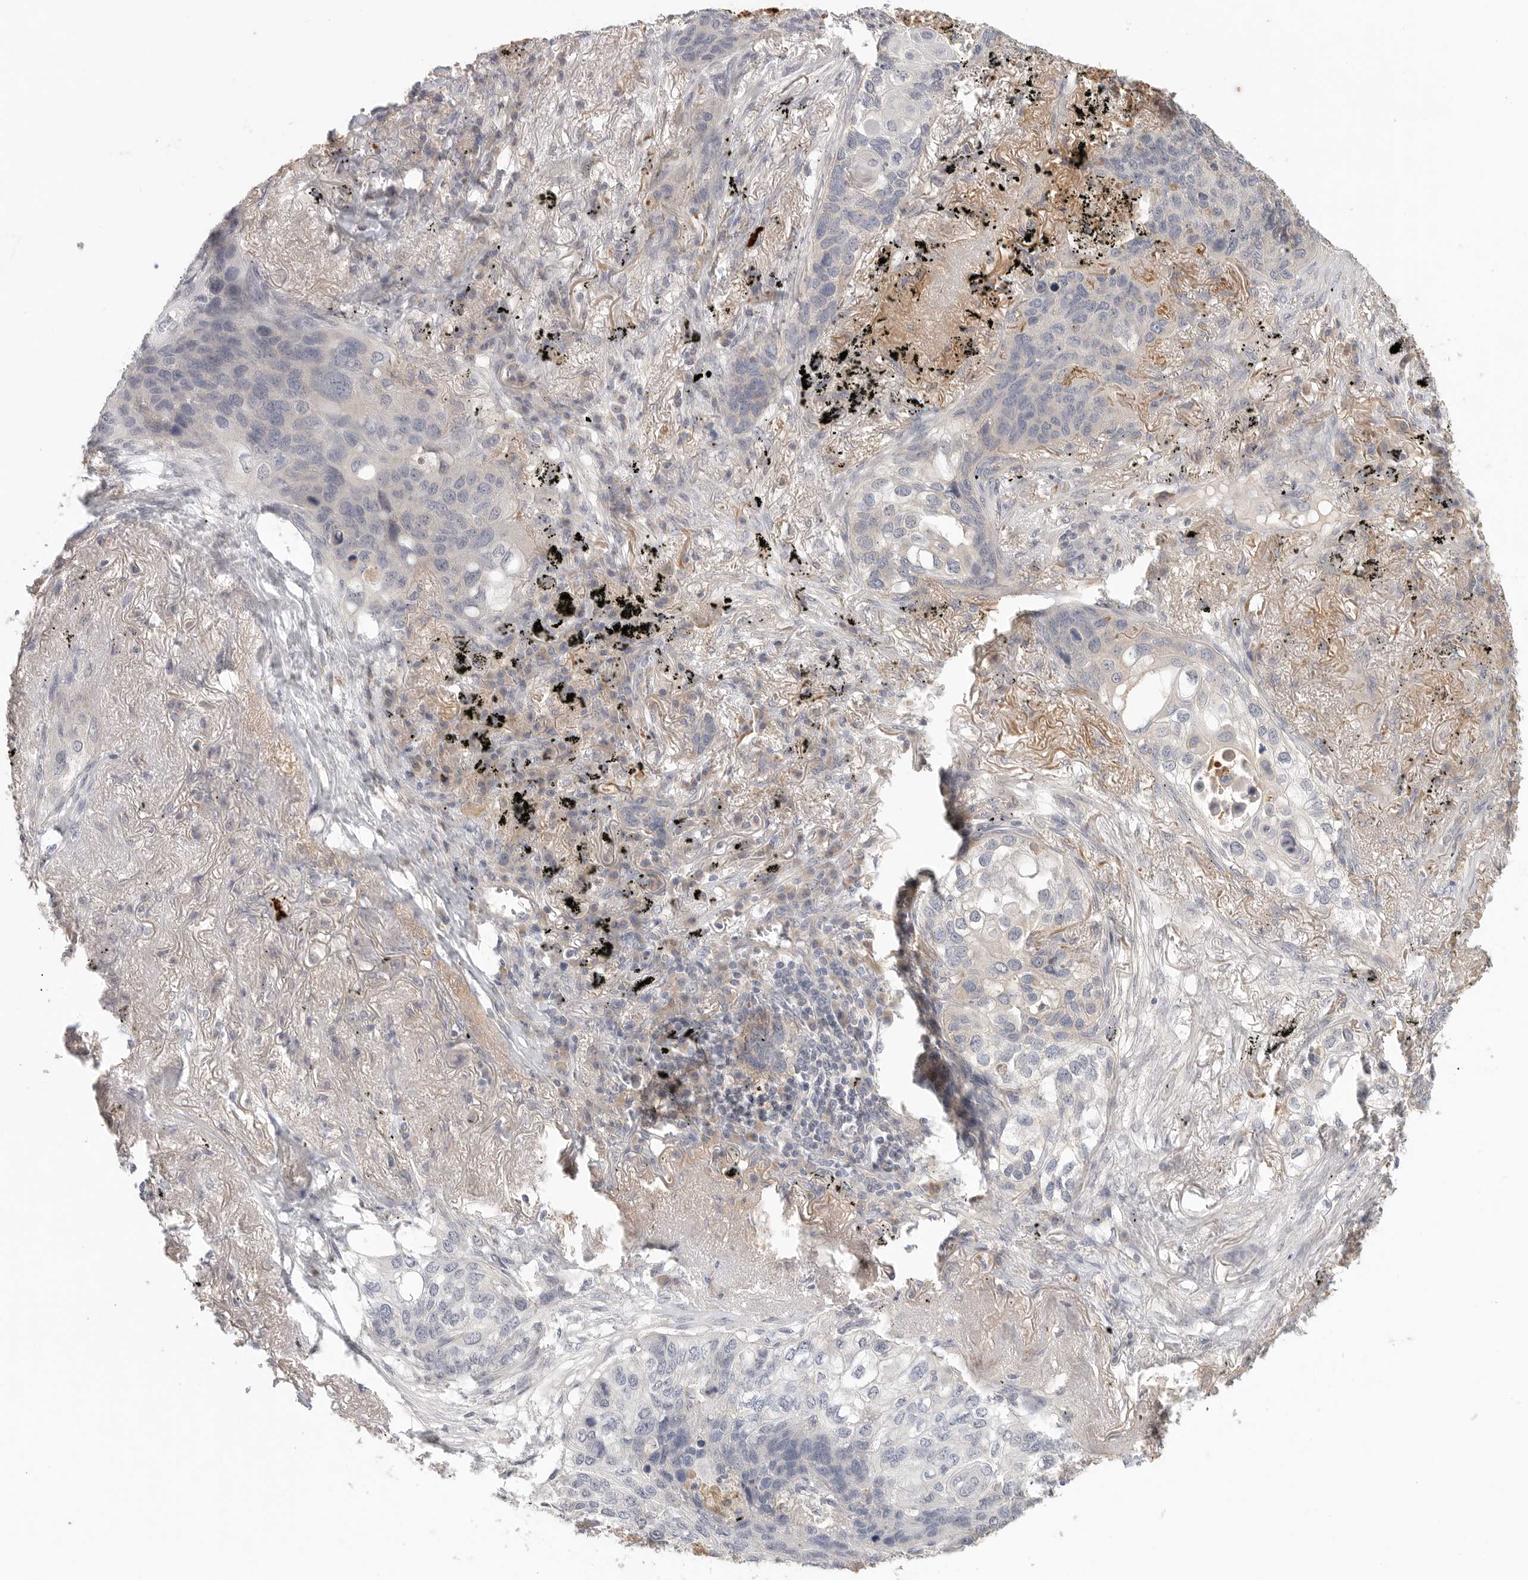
{"staining": {"intensity": "negative", "quantity": "none", "location": "none"}, "tissue": "lung cancer", "cell_type": "Tumor cells", "image_type": "cancer", "snomed": [{"axis": "morphology", "description": "Squamous cell carcinoma, NOS"}, {"axis": "topography", "description": "Lung"}], "caption": "Tumor cells show no significant protein positivity in lung cancer (squamous cell carcinoma).", "gene": "HDAC6", "patient": {"sex": "female", "age": 63}}